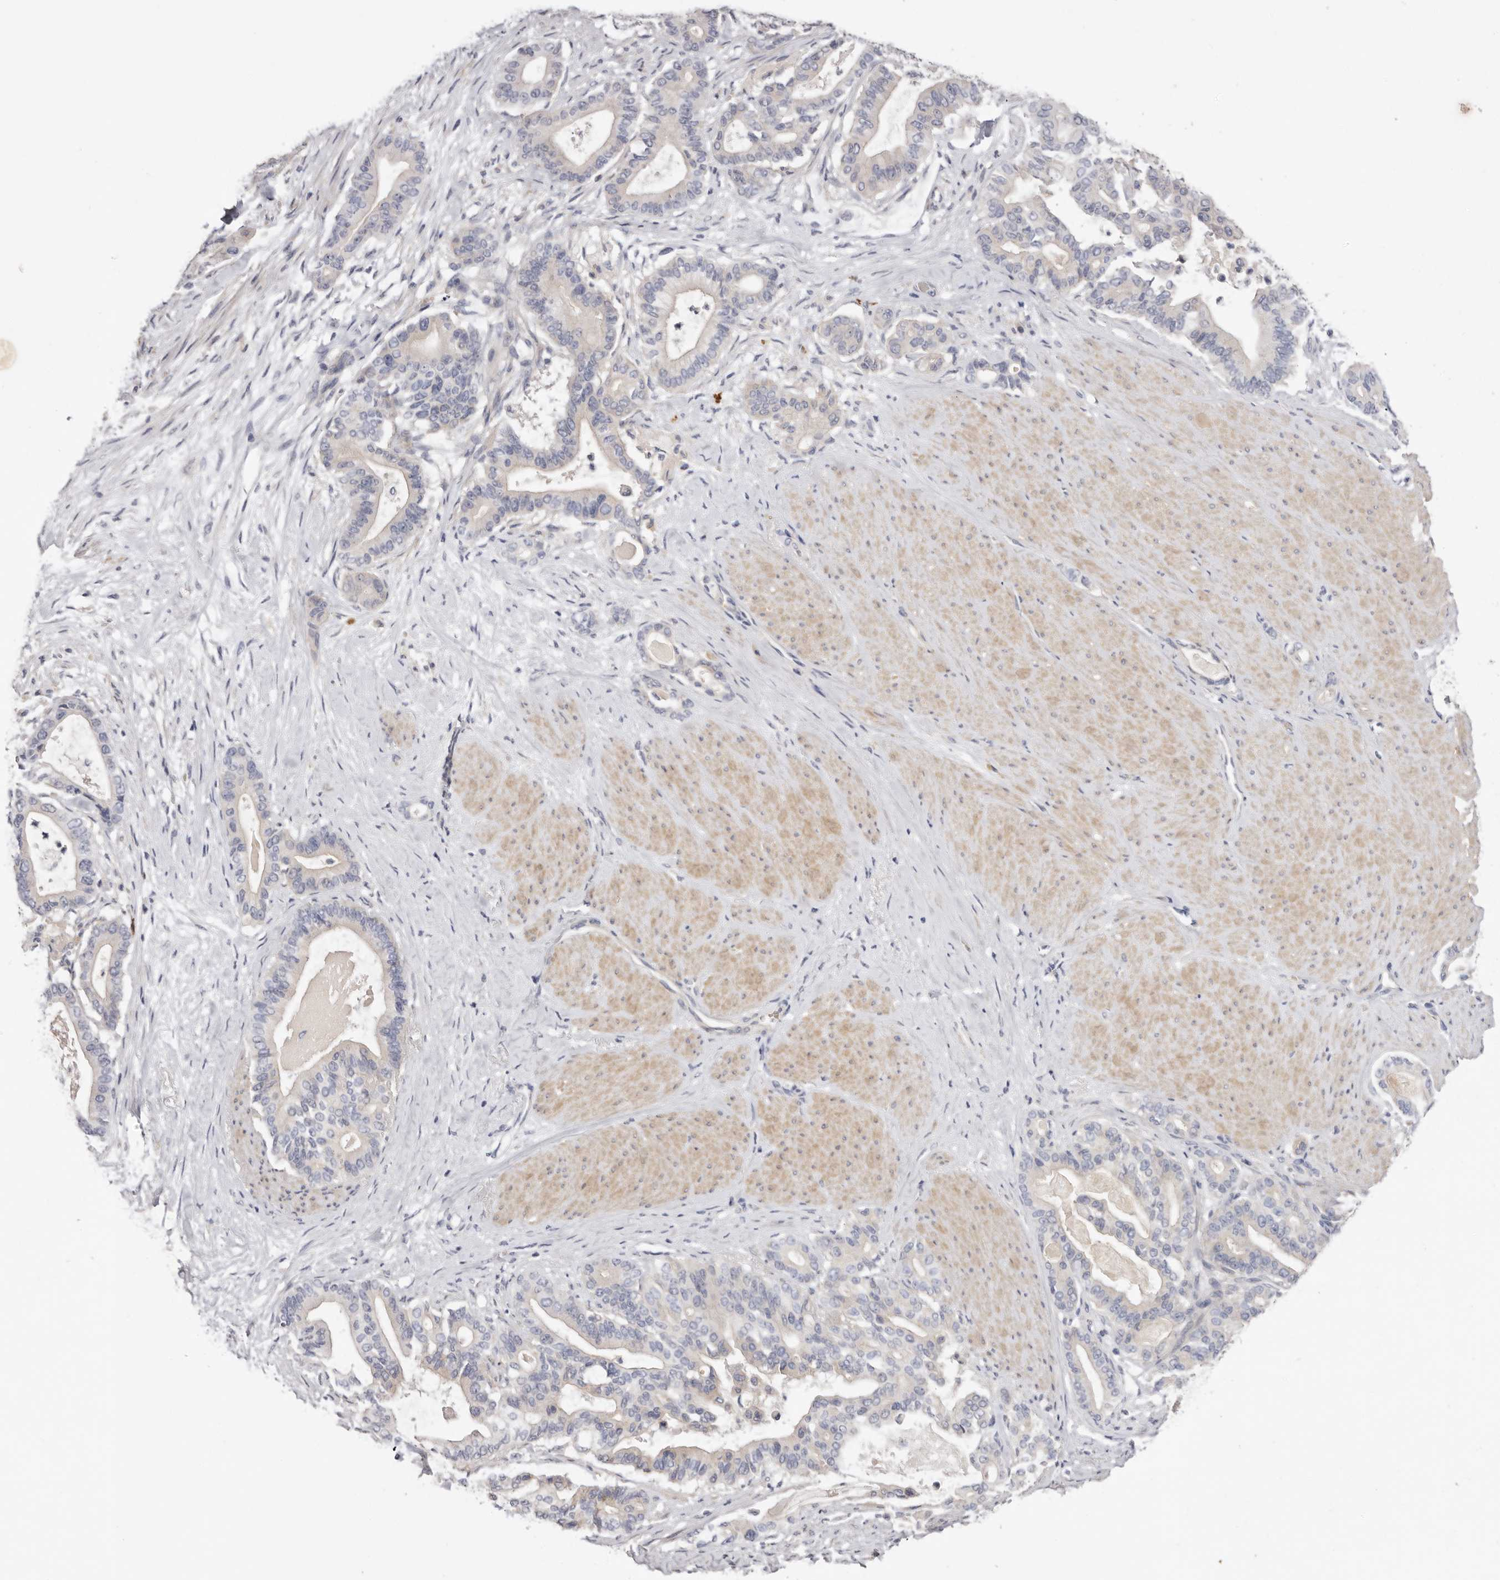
{"staining": {"intensity": "negative", "quantity": "none", "location": "none"}, "tissue": "pancreatic cancer", "cell_type": "Tumor cells", "image_type": "cancer", "snomed": [{"axis": "morphology", "description": "Adenocarcinoma, NOS"}, {"axis": "topography", "description": "Pancreas"}], "caption": "Tumor cells show no significant protein staining in pancreatic cancer. Nuclei are stained in blue.", "gene": "S1PR5", "patient": {"sex": "male", "age": 63}}